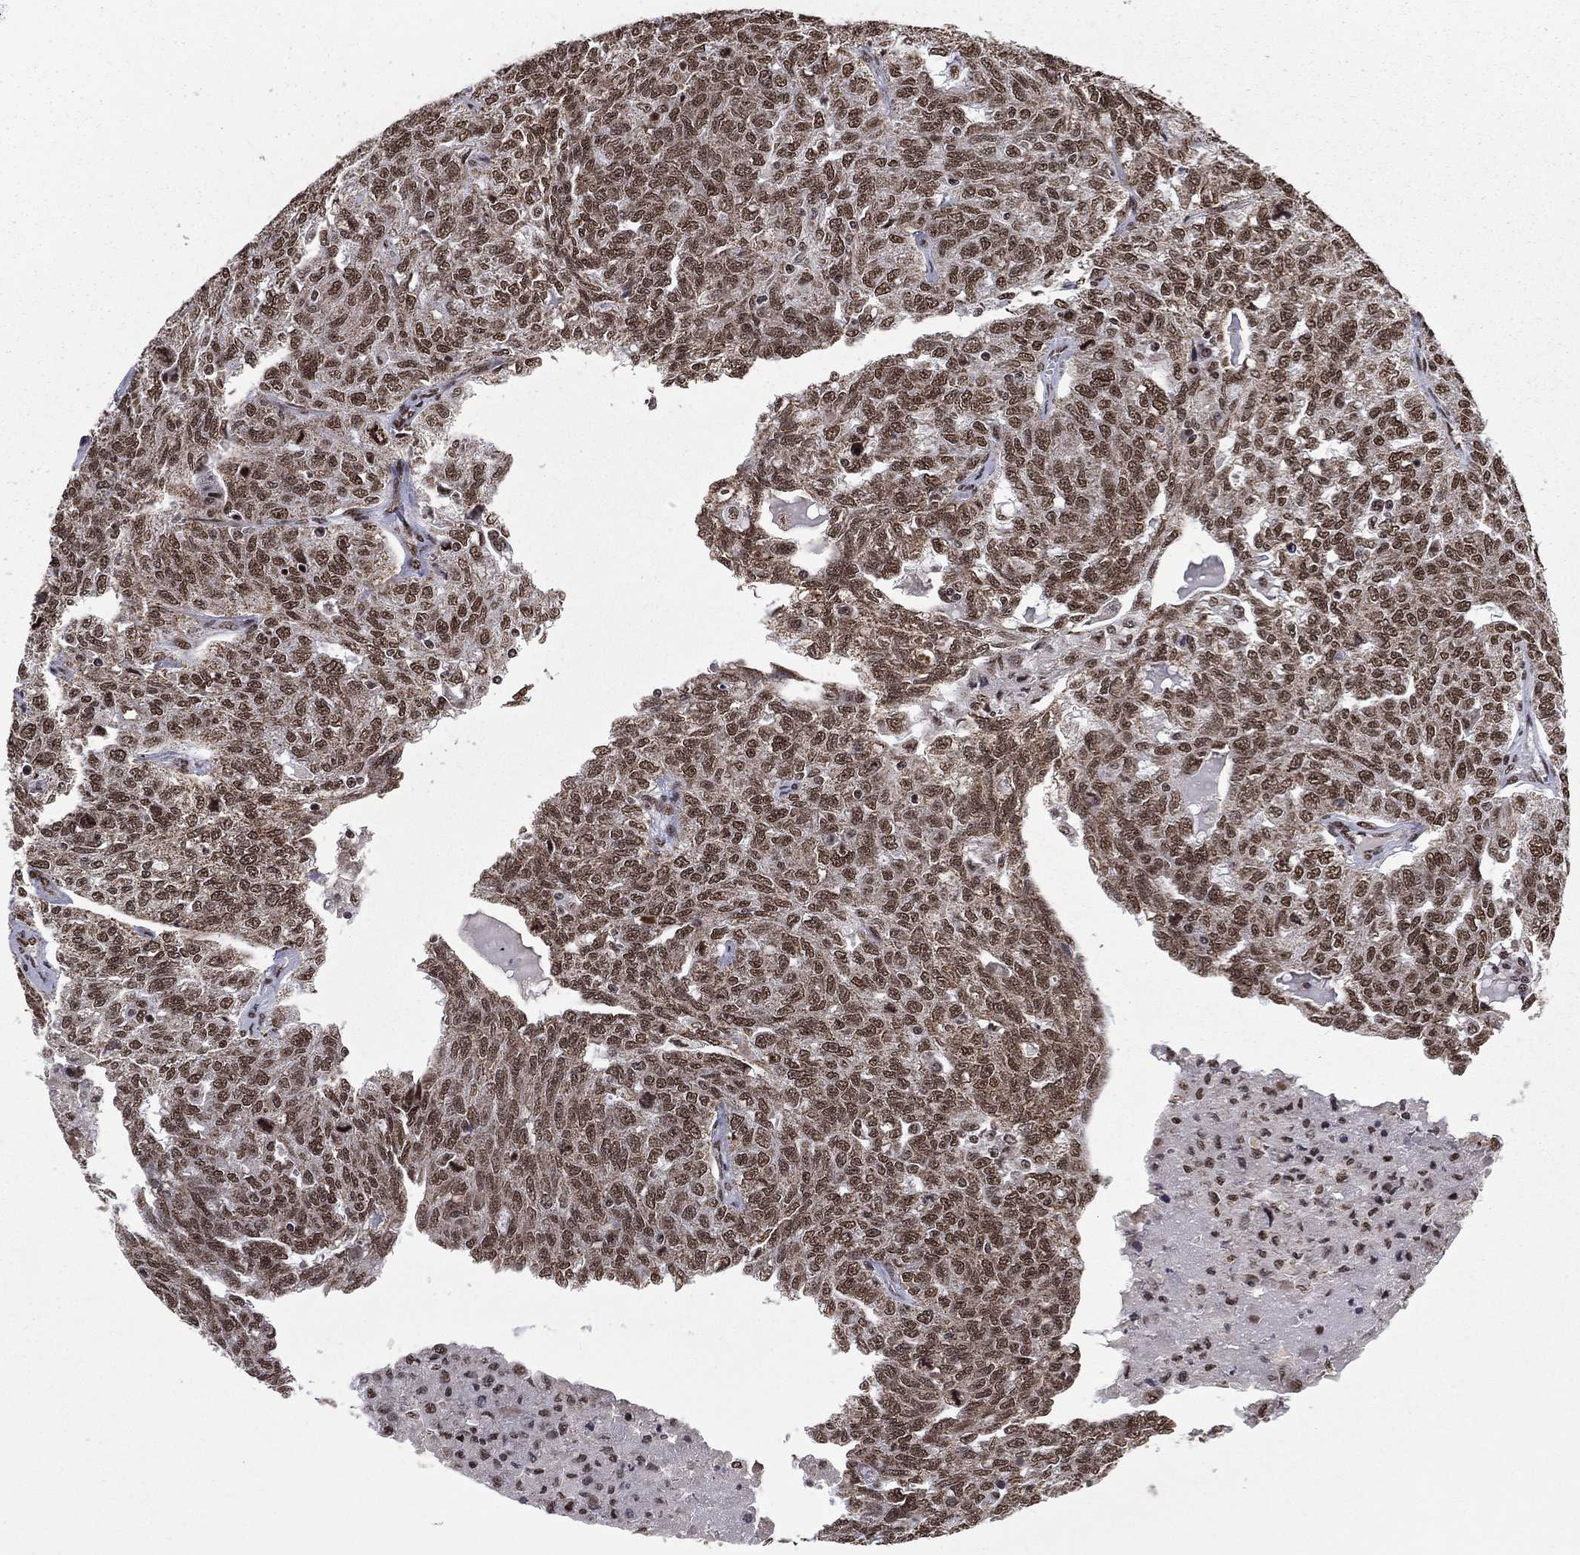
{"staining": {"intensity": "strong", "quantity": ">75%", "location": "nuclear"}, "tissue": "ovarian cancer", "cell_type": "Tumor cells", "image_type": "cancer", "snomed": [{"axis": "morphology", "description": "Cystadenocarcinoma, serous, NOS"}, {"axis": "topography", "description": "Ovary"}], "caption": "A high-resolution micrograph shows immunohistochemistry (IHC) staining of serous cystadenocarcinoma (ovarian), which exhibits strong nuclear positivity in approximately >75% of tumor cells.", "gene": "C5orf24", "patient": {"sex": "female", "age": 71}}